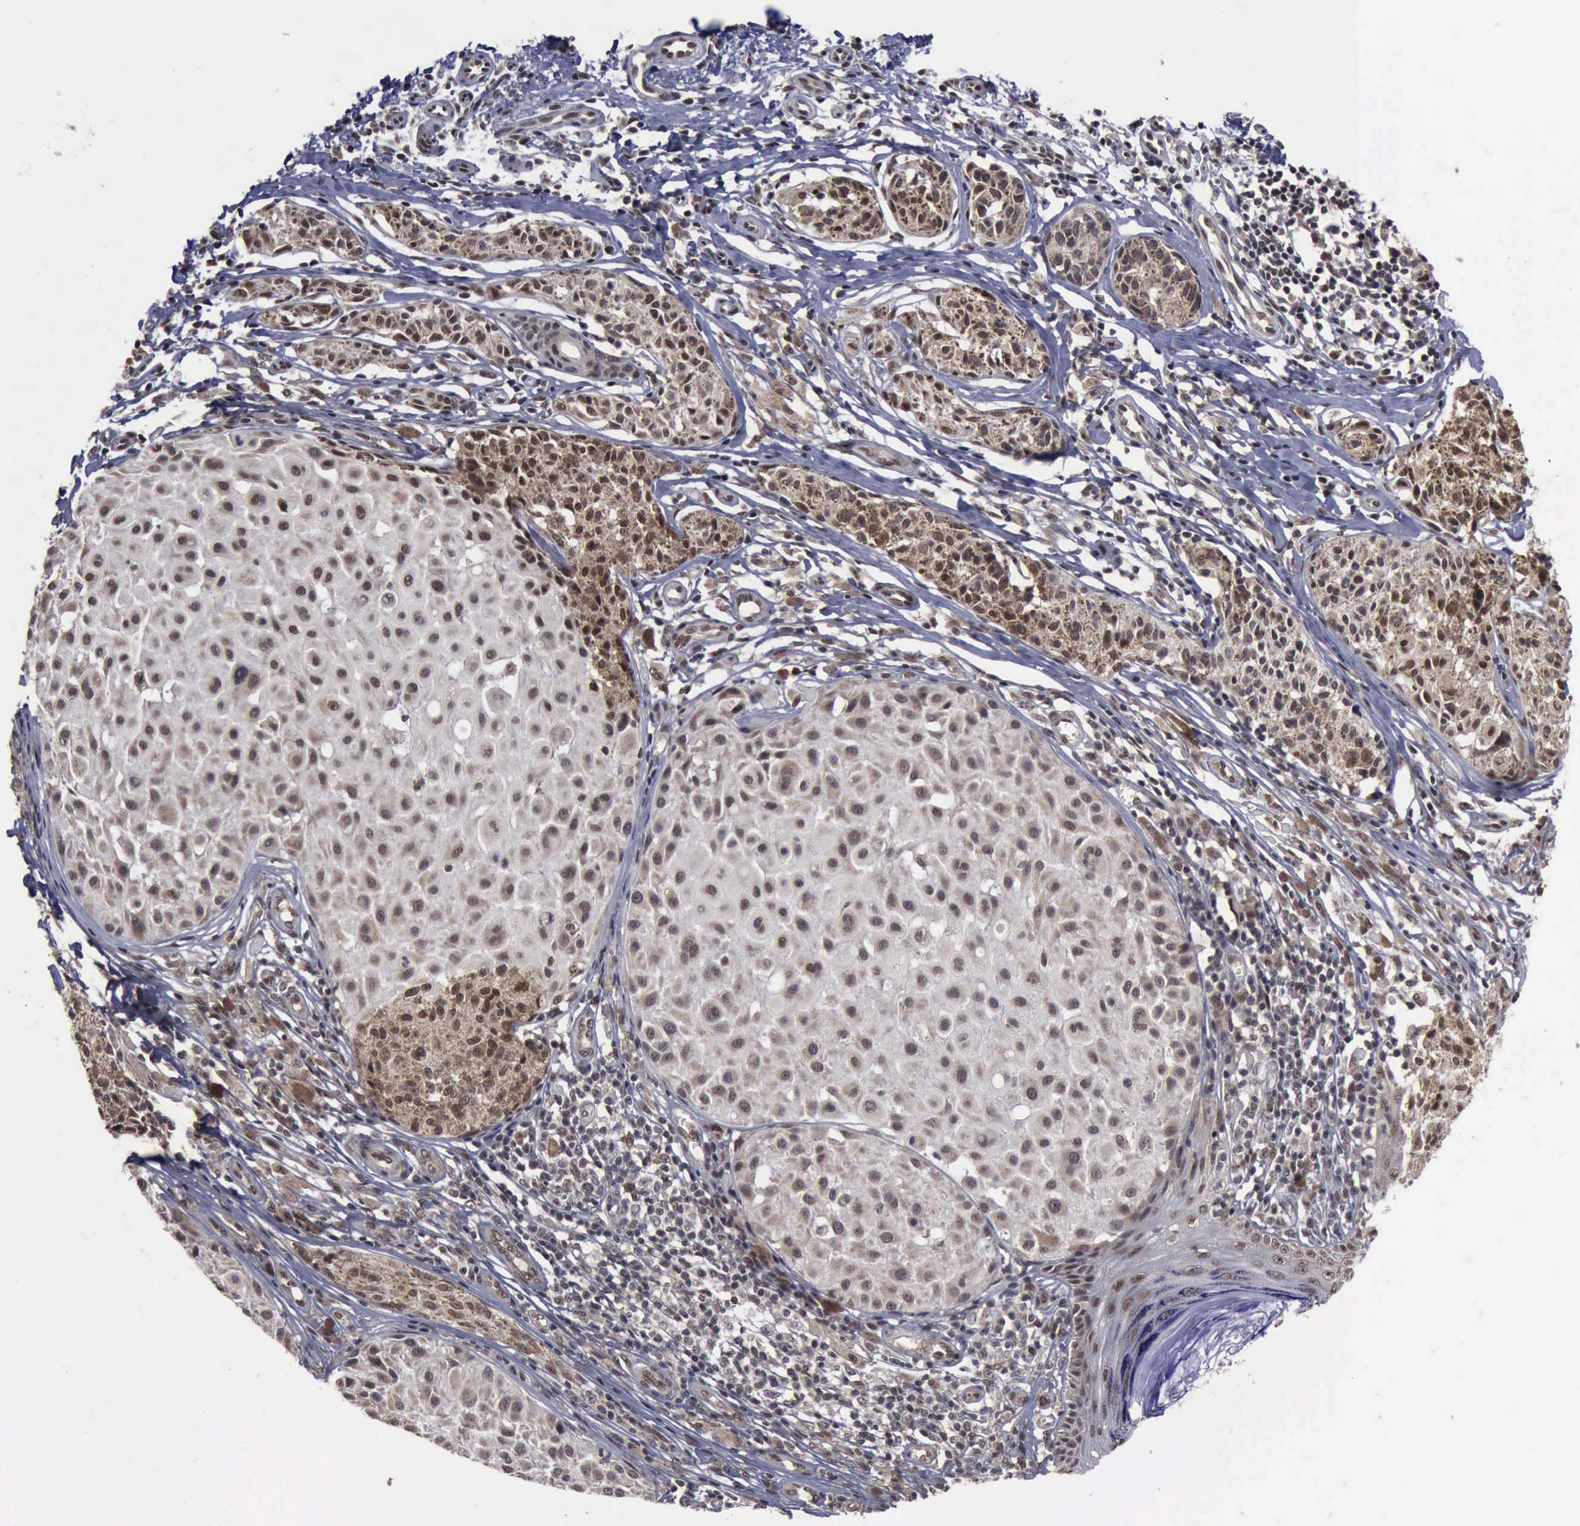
{"staining": {"intensity": "moderate", "quantity": "25%-75%", "location": "cytoplasmic/membranous,nuclear"}, "tissue": "melanoma", "cell_type": "Tumor cells", "image_type": "cancer", "snomed": [{"axis": "morphology", "description": "Malignant melanoma, NOS"}, {"axis": "topography", "description": "Skin"}], "caption": "Malignant melanoma stained with DAB IHC shows medium levels of moderate cytoplasmic/membranous and nuclear staining in about 25%-75% of tumor cells. The protein of interest is stained brown, and the nuclei are stained in blue (DAB (3,3'-diaminobenzidine) IHC with brightfield microscopy, high magnification).", "gene": "RTCB", "patient": {"sex": "male", "age": 36}}